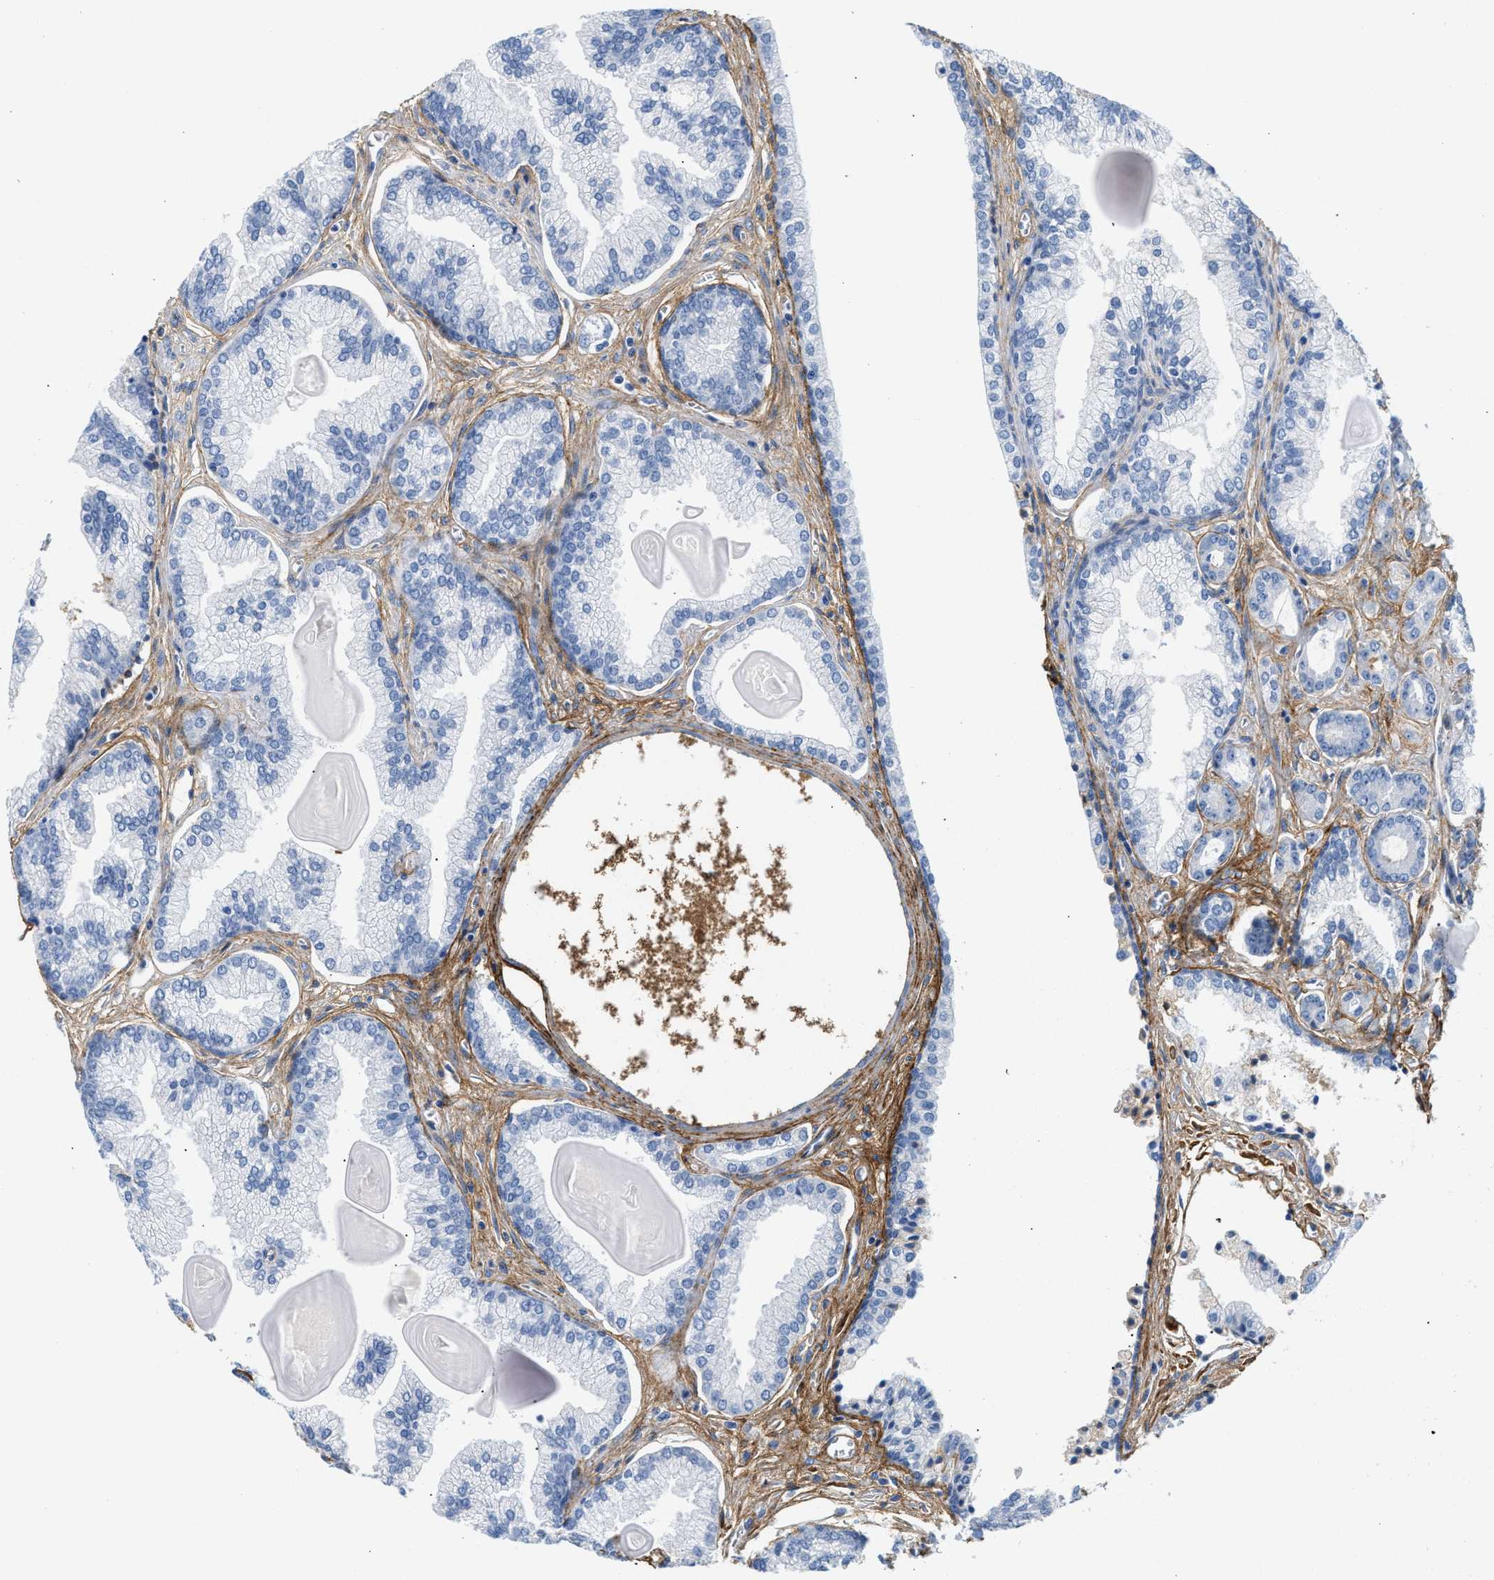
{"staining": {"intensity": "negative", "quantity": "none", "location": "none"}, "tissue": "prostate cancer", "cell_type": "Tumor cells", "image_type": "cancer", "snomed": [{"axis": "morphology", "description": "Adenocarcinoma, Low grade"}, {"axis": "topography", "description": "Prostate"}], "caption": "An image of prostate cancer (adenocarcinoma (low-grade)) stained for a protein shows no brown staining in tumor cells. (DAB immunohistochemistry with hematoxylin counter stain).", "gene": "TNR", "patient": {"sex": "male", "age": 59}}